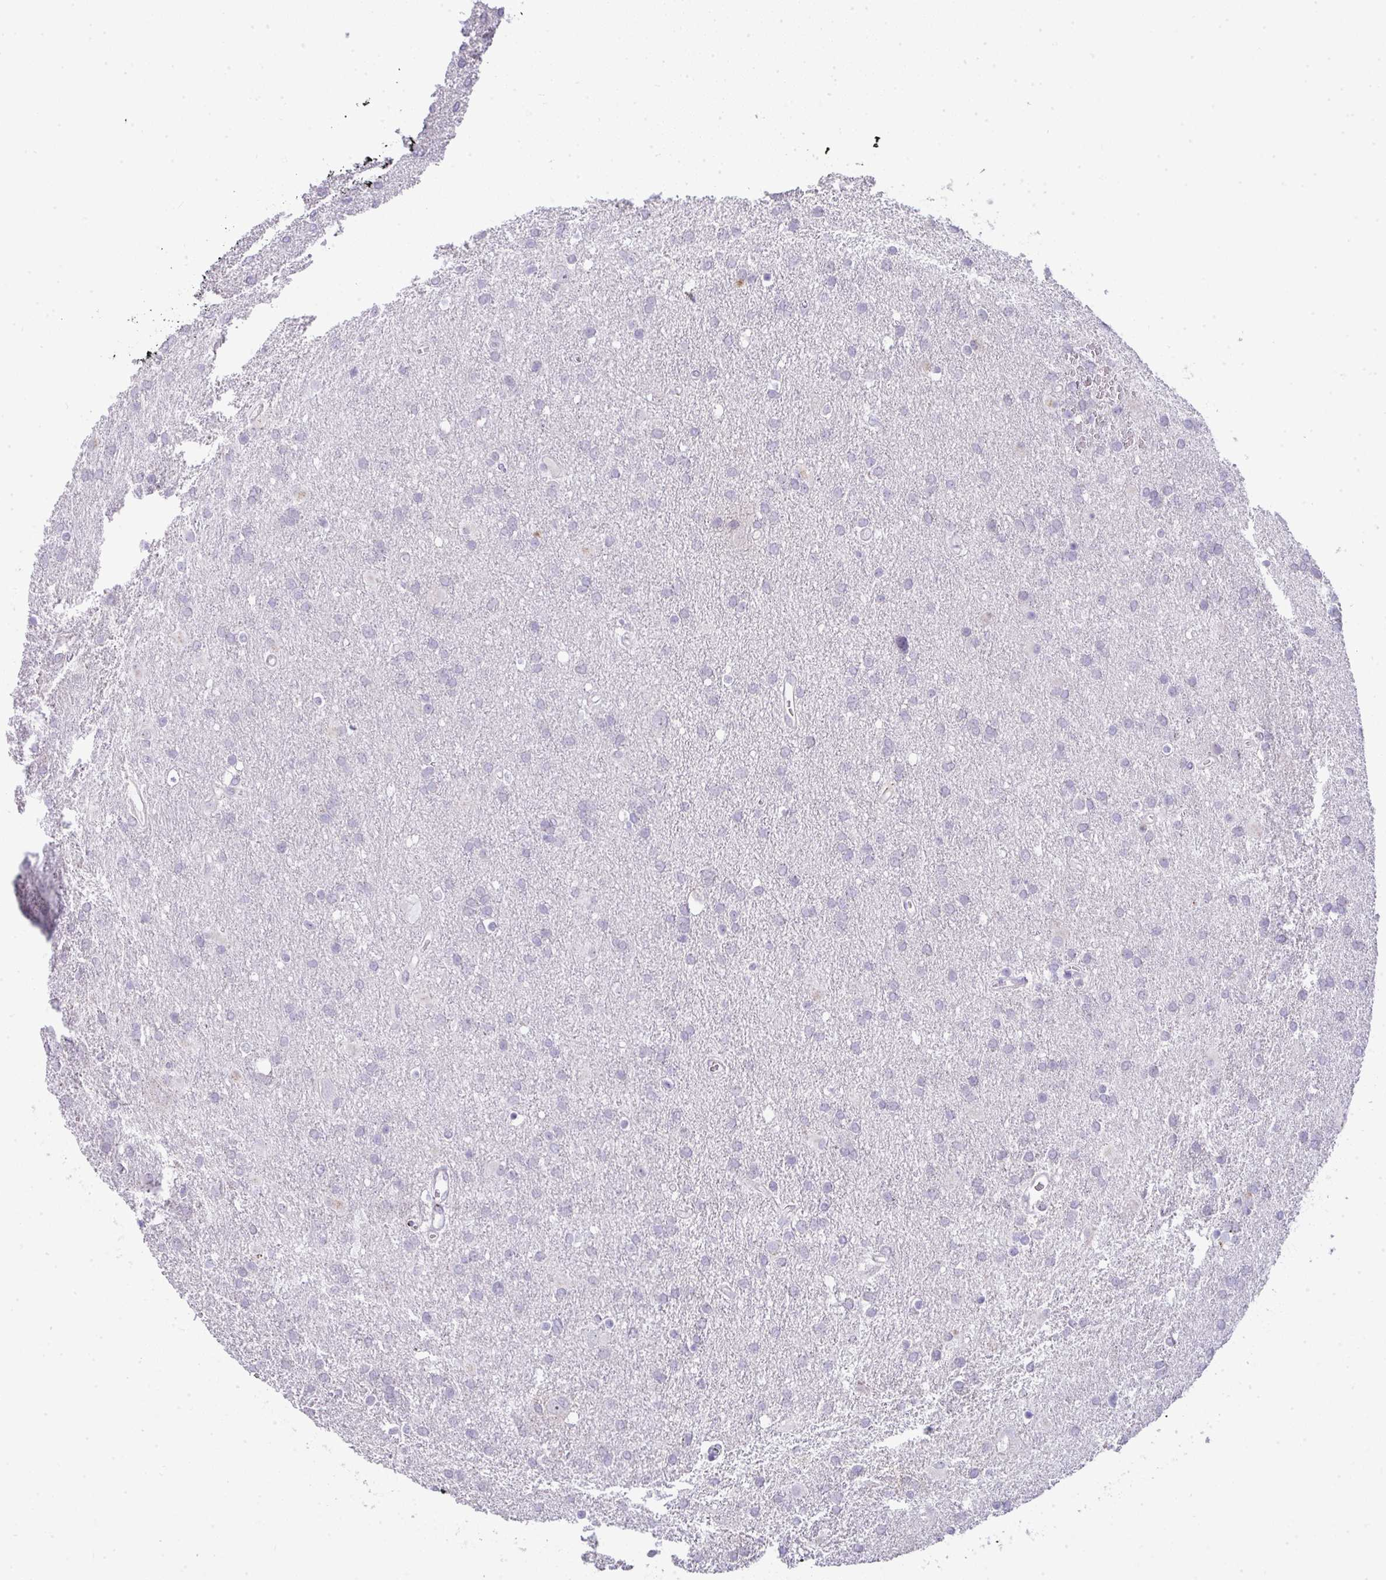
{"staining": {"intensity": "negative", "quantity": "none", "location": "none"}, "tissue": "glioma", "cell_type": "Tumor cells", "image_type": "cancer", "snomed": [{"axis": "morphology", "description": "Glioma, malignant, Low grade"}, {"axis": "topography", "description": "Brain"}], "caption": "Protein analysis of glioma reveals no significant expression in tumor cells.", "gene": "GALNT16", "patient": {"sex": "male", "age": 66}}